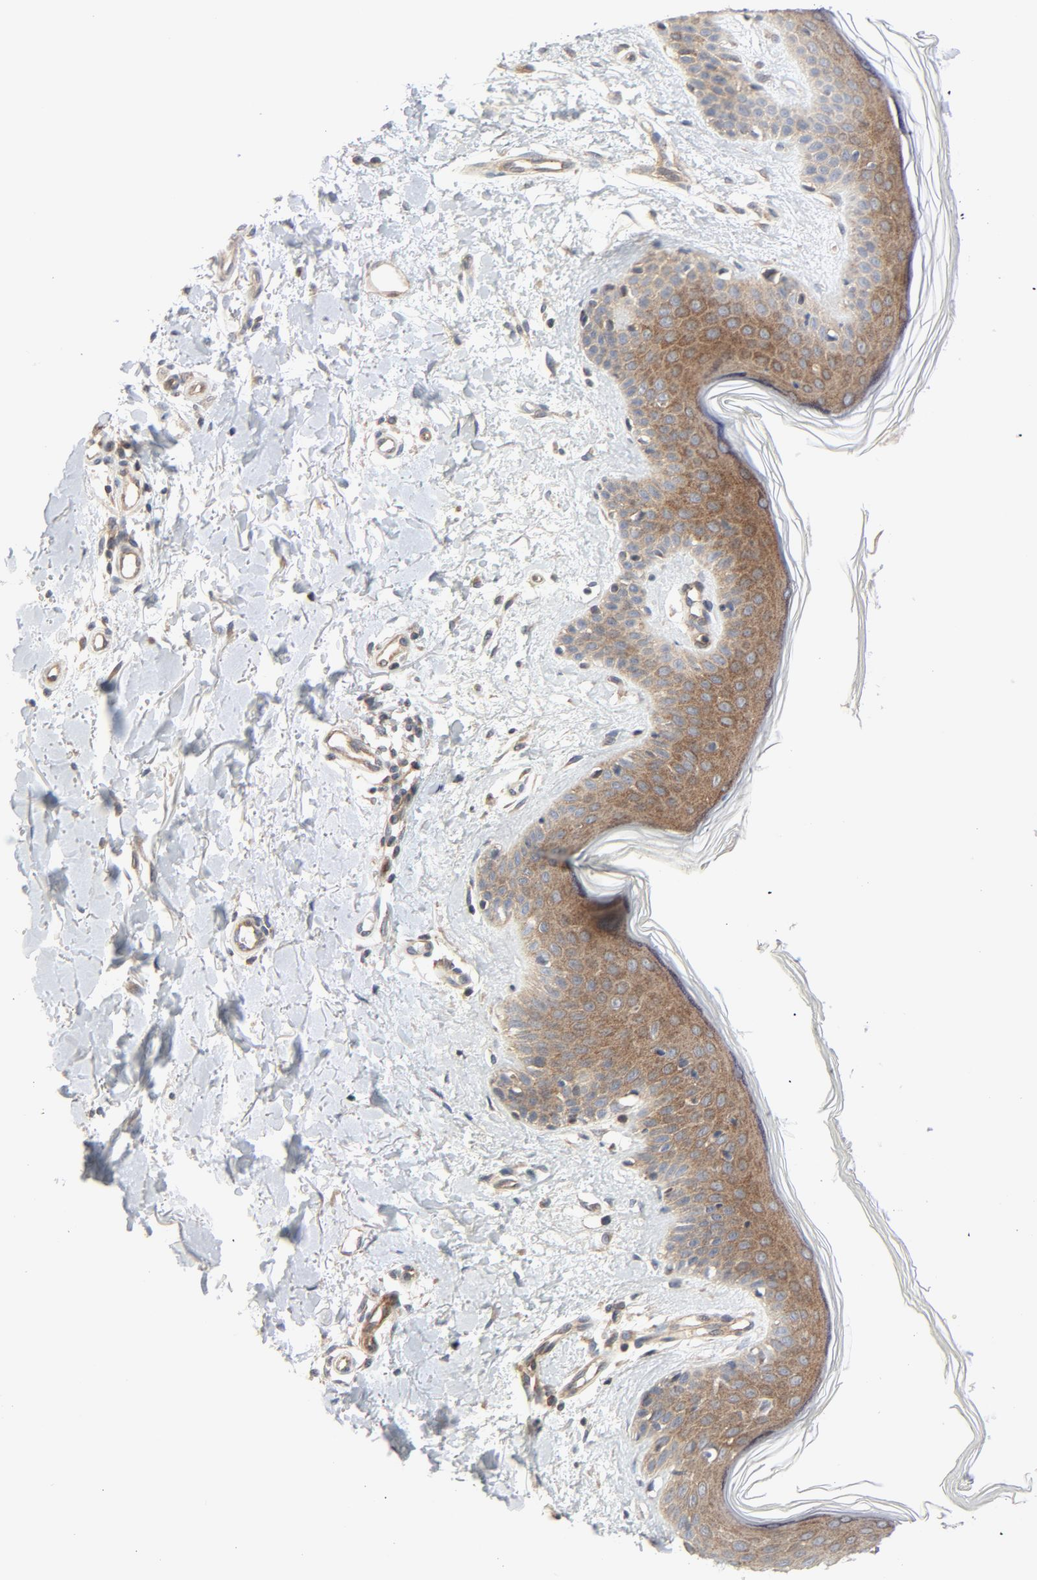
{"staining": {"intensity": "negative", "quantity": "none", "location": "none"}, "tissue": "skin", "cell_type": "Fibroblasts", "image_type": "normal", "snomed": [{"axis": "morphology", "description": "Normal tissue, NOS"}, {"axis": "topography", "description": "Skin"}], "caption": "Immunohistochemical staining of normal human skin shows no significant staining in fibroblasts. Nuclei are stained in blue.", "gene": "TSG101", "patient": {"sex": "female", "age": 56}}